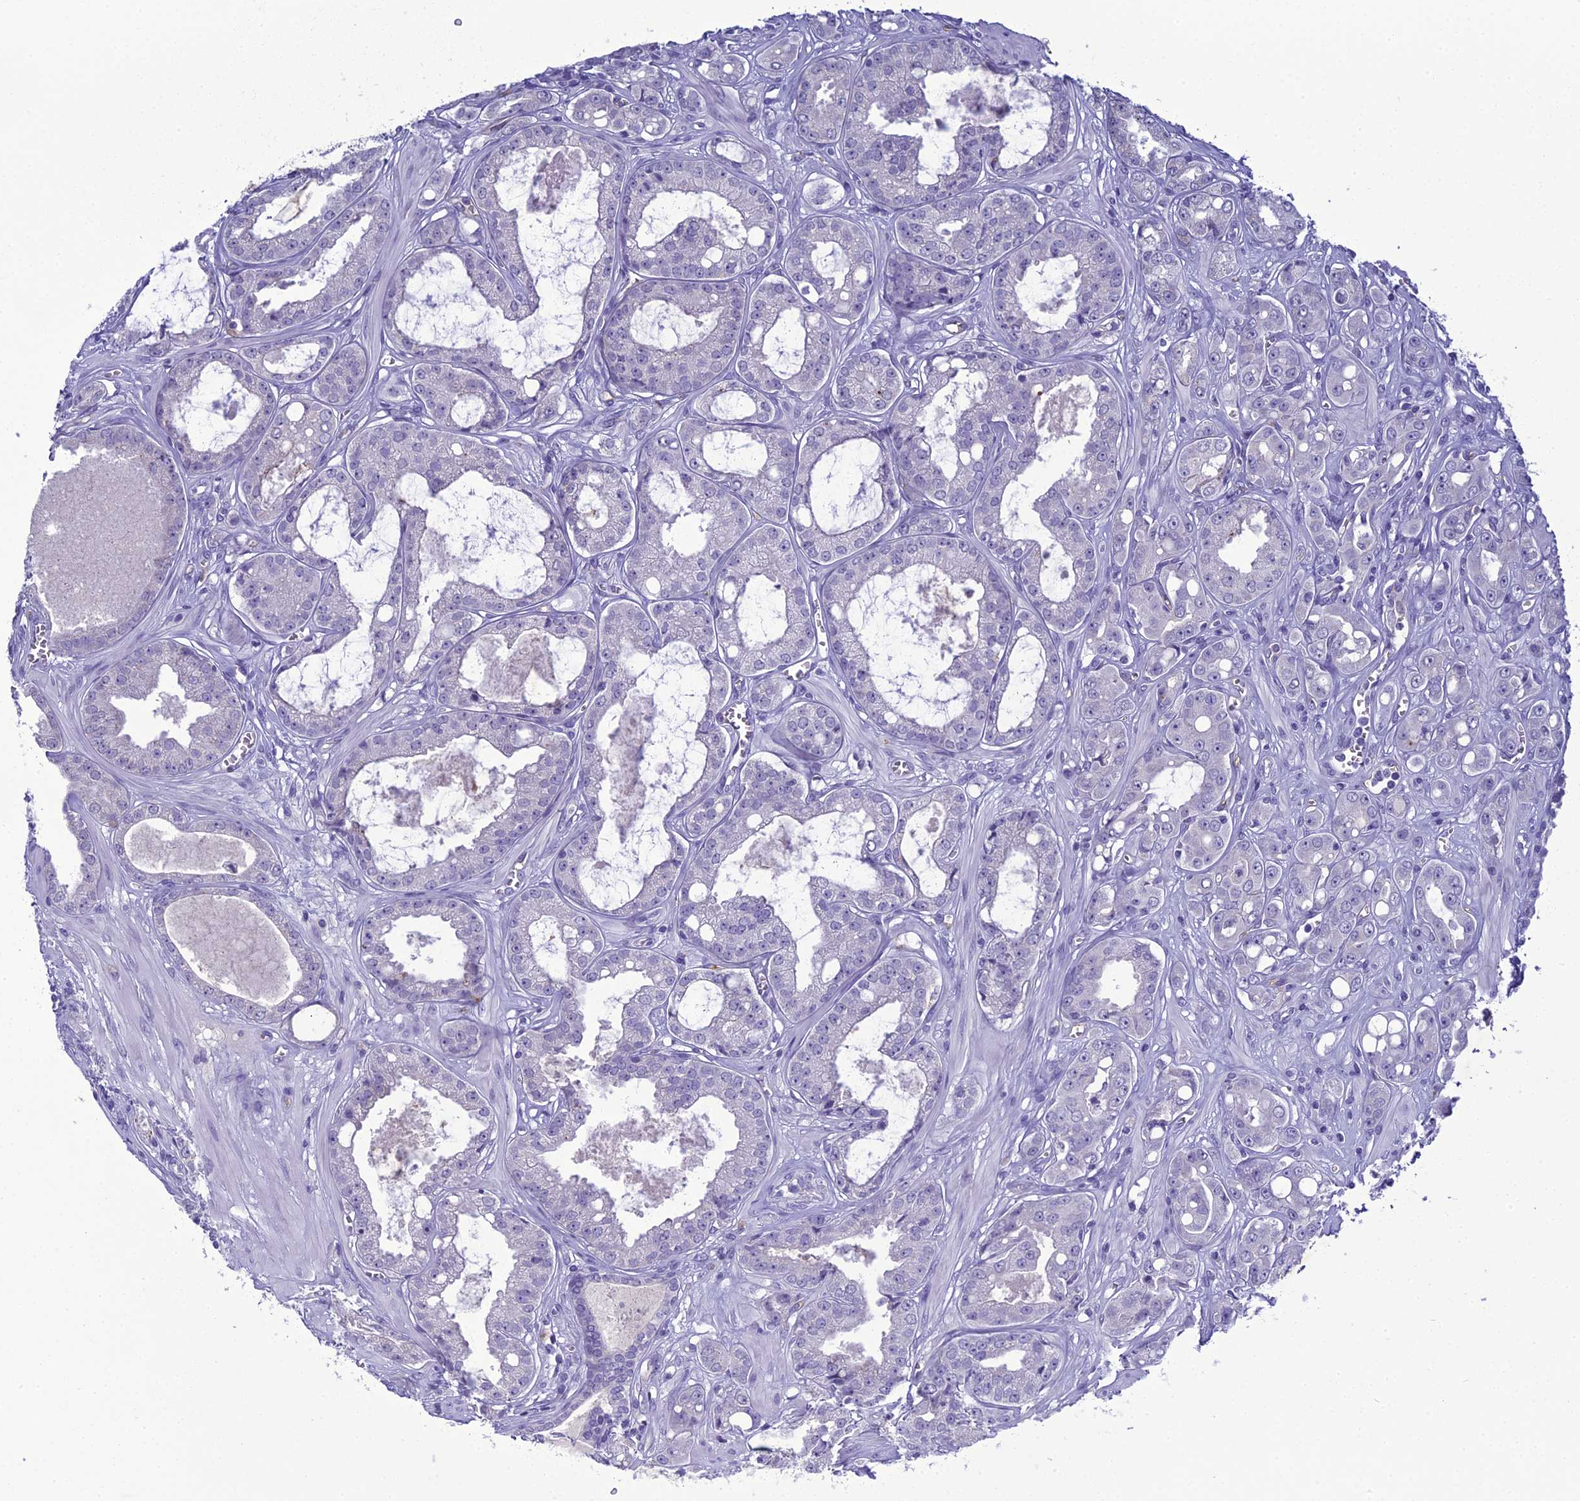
{"staining": {"intensity": "negative", "quantity": "none", "location": "none"}, "tissue": "prostate cancer", "cell_type": "Tumor cells", "image_type": "cancer", "snomed": [{"axis": "morphology", "description": "Adenocarcinoma, High grade"}, {"axis": "topography", "description": "Prostate"}], "caption": "IHC histopathology image of human prostate cancer (high-grade adenocarcinoma) stained for a protein (brown), which reveals no expression in tumor cells.", "gene": "ACE", "patient": {"sex": "male", "age": 74}}